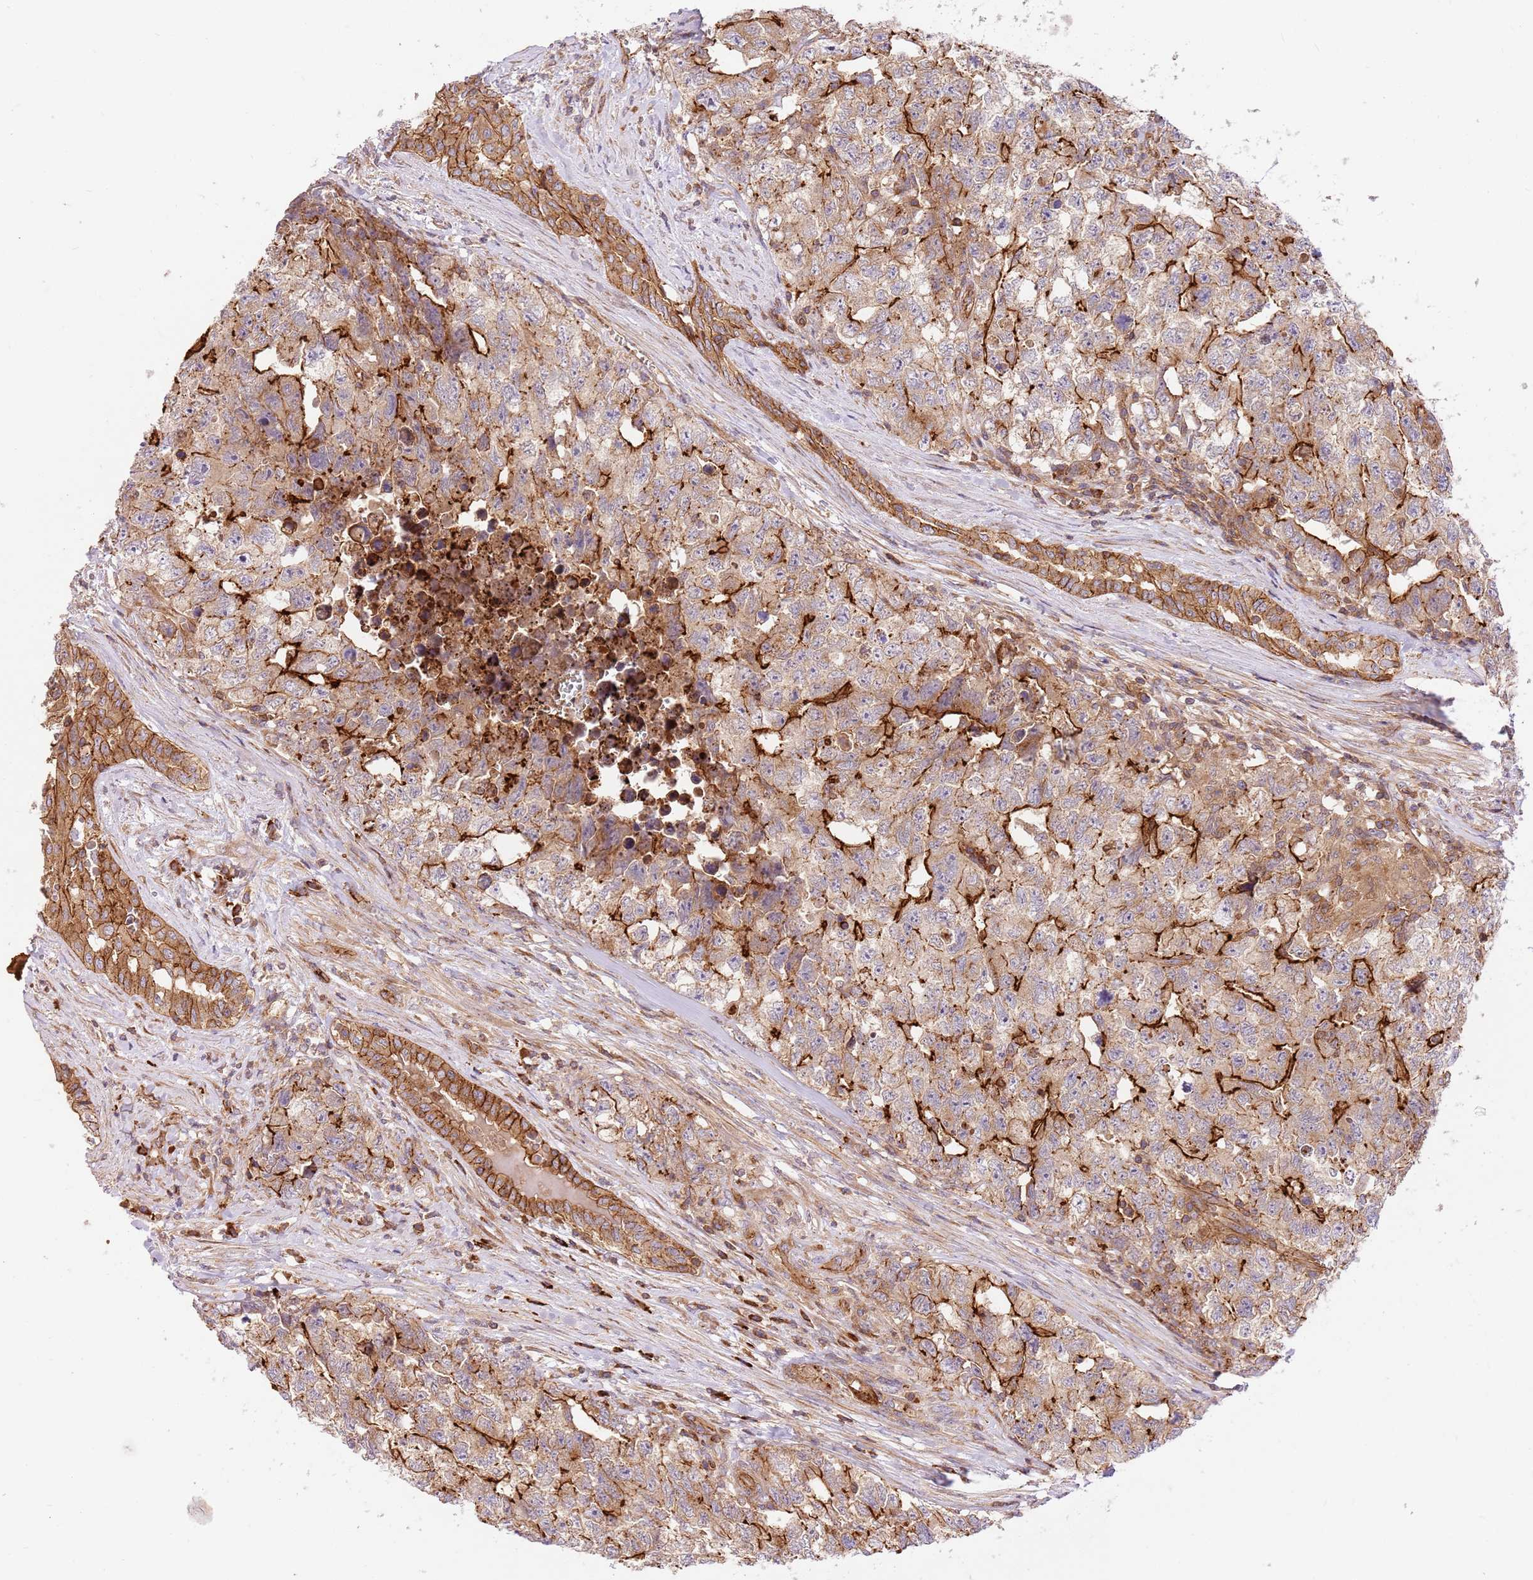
{"staining": {"intensity": "strong", "quantity": "25%-75%", "location": "cytoplasmic/membranous"}, "tissue": "testis cancer", "cell_type": "Tumor cells", "image_type": "cancer", "snomed": [{"axis": "morphology", "description": "Carcinoma, Embryonal, NOS"}, {"axis": "topography", "description": "Testis"}], "caption": "The immunohistochemical stain labels strong cytoplasmic/membranous expression in tumor cells of embryonal carcinoma (testis) tissue. The staining is performed using DAB (3,3'-diaminobenzidine) brown chromogen to label protein expression. The nuclei are counter-stained blue using hematoxylin.", "gene": "EFCAB8", "patient": {"sex": "male", "age": 31}}